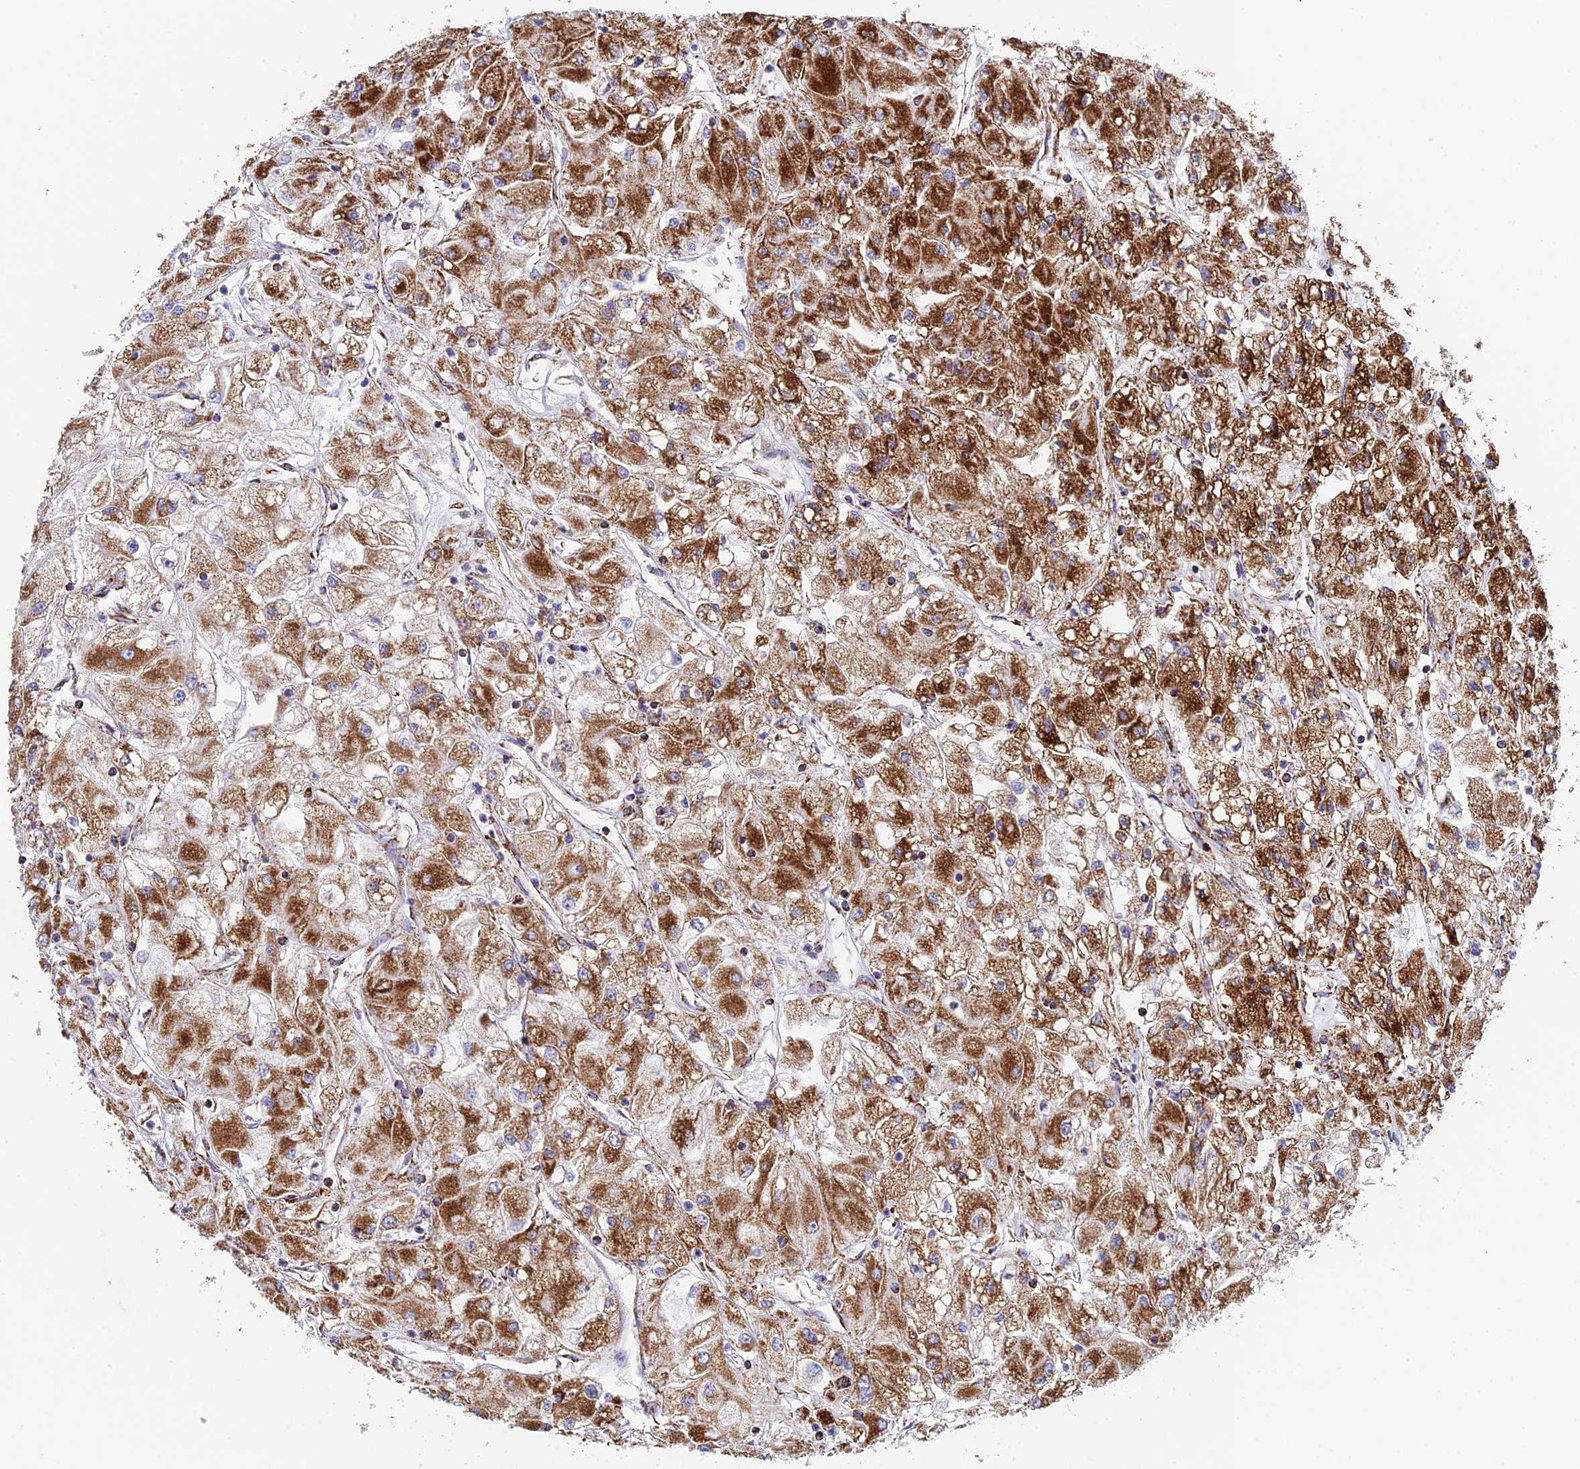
{"staining": {"intensity": "strong", "quantity": "25%-75%", "location": "cytoplasmic/membranous"}, "tissue": "renal cancer", "cell_type": "Tumor cells", "image_type": "cancer", "snomed": [{"axis": "morphology", "description": "Adenocarcinoma, NOS"}, {"axis": "topography", "description": "Kidney"}], "caption": "This histopathology image shows immunohistochemistry (IHC) staining of renal adenocarcinoma, with high strong cytoplasmic/membranous positivity in approximately 25%-75% of tumor cells.", "gene": "CHCHD3", "patient": {"sex": "male", "age": 80}}